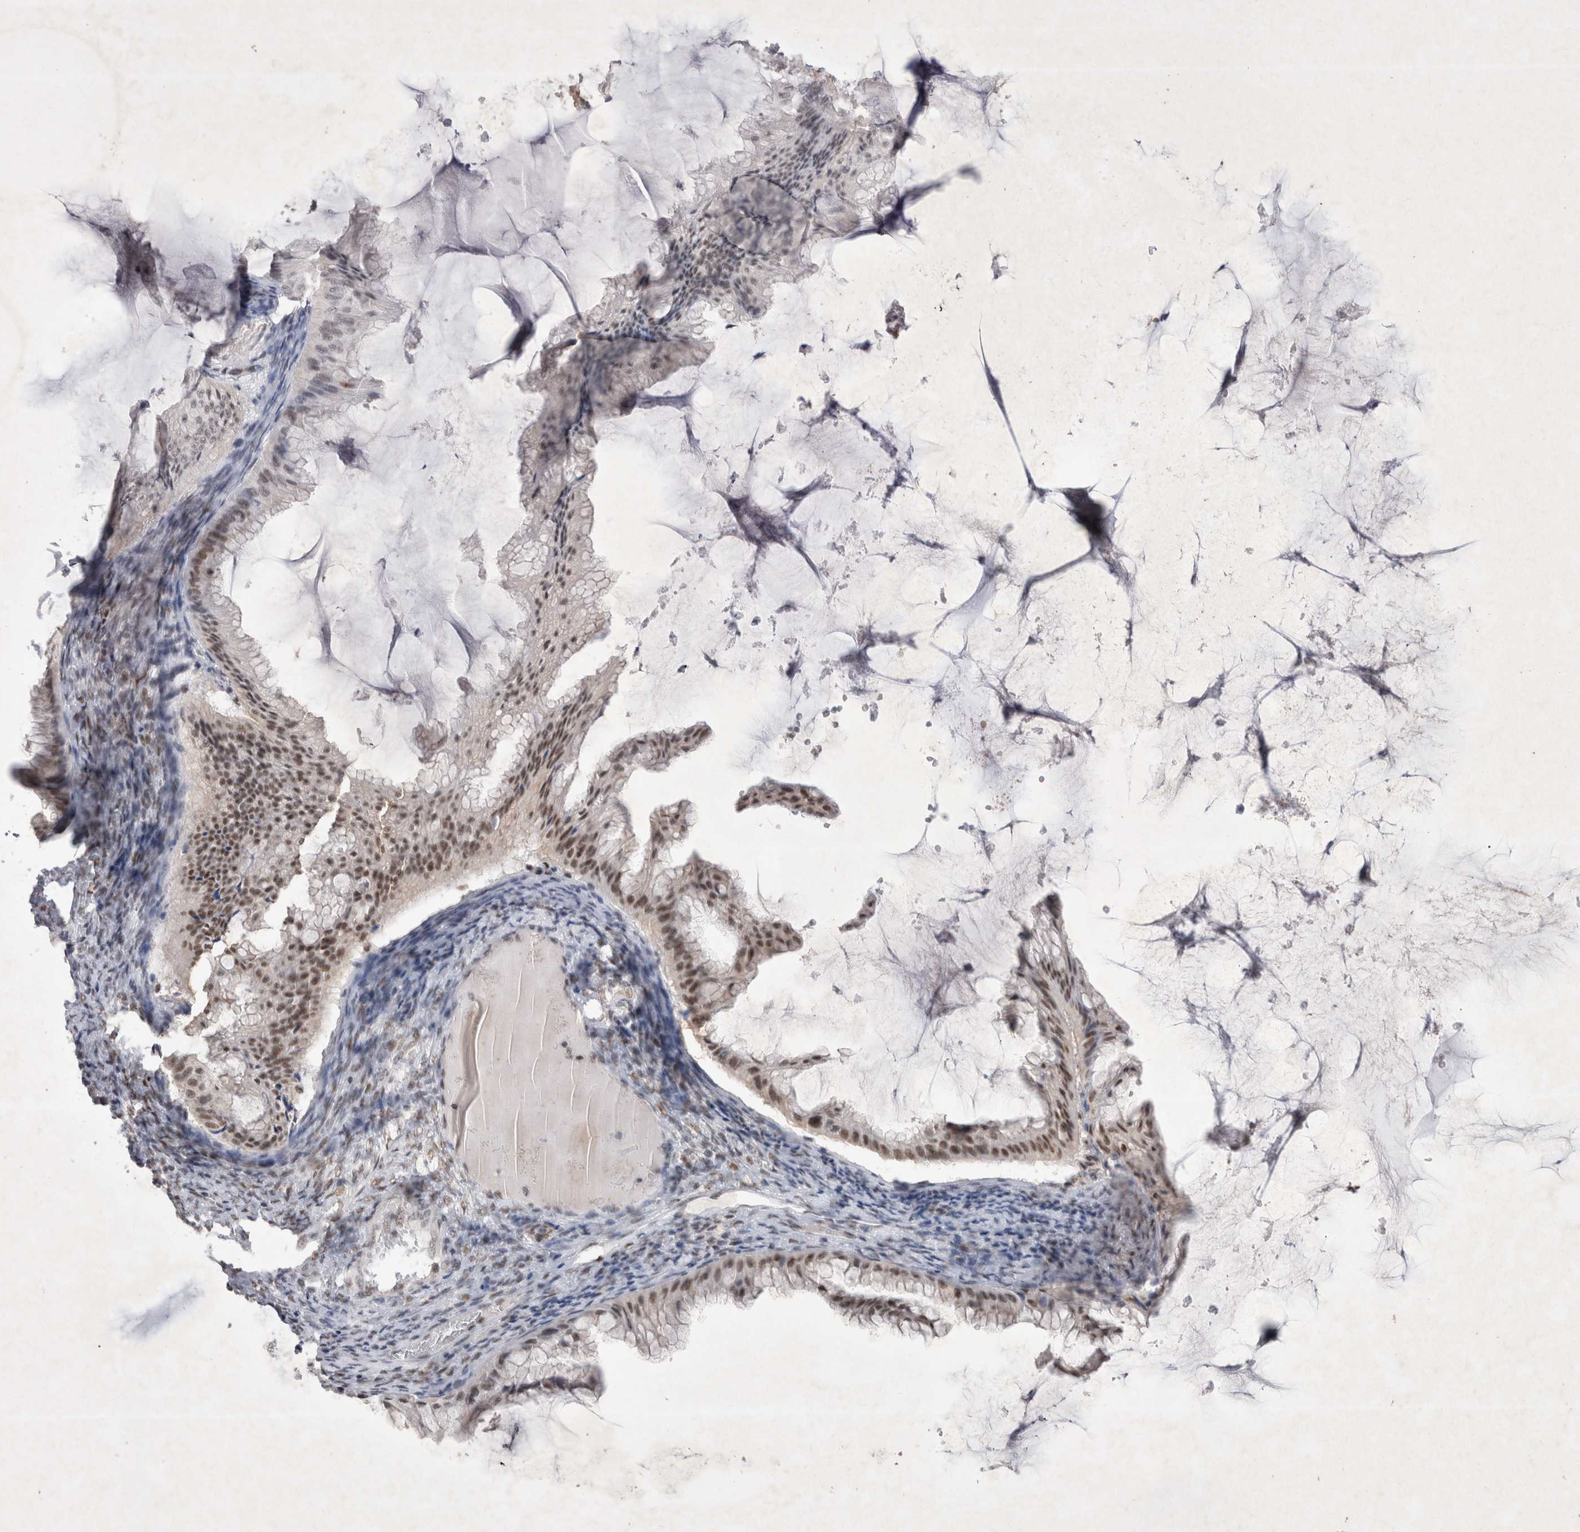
{"staining": {"intensity": "moderate", "quantity": ">75%", "location": "nuclear"}, "tissue": "ovarian cancer", "cell_type": "Tumor cells", "image_type": "cancer", "snomed": [{"axis": "morphology", "description": "Cystadenocarcinoma, mucinous, NOS"}, {"axis": "topography", "description": "Ovary"}], "caption": "Ovarian cancer (mucinous cystadenocarcinoma) tissue exhibits moderate nuclear staining in approximately >75% of tumor cells, visualized by immunohistochemistry.", "gene": "RBM6", "patient": {"sex": "female", "age": 61}}